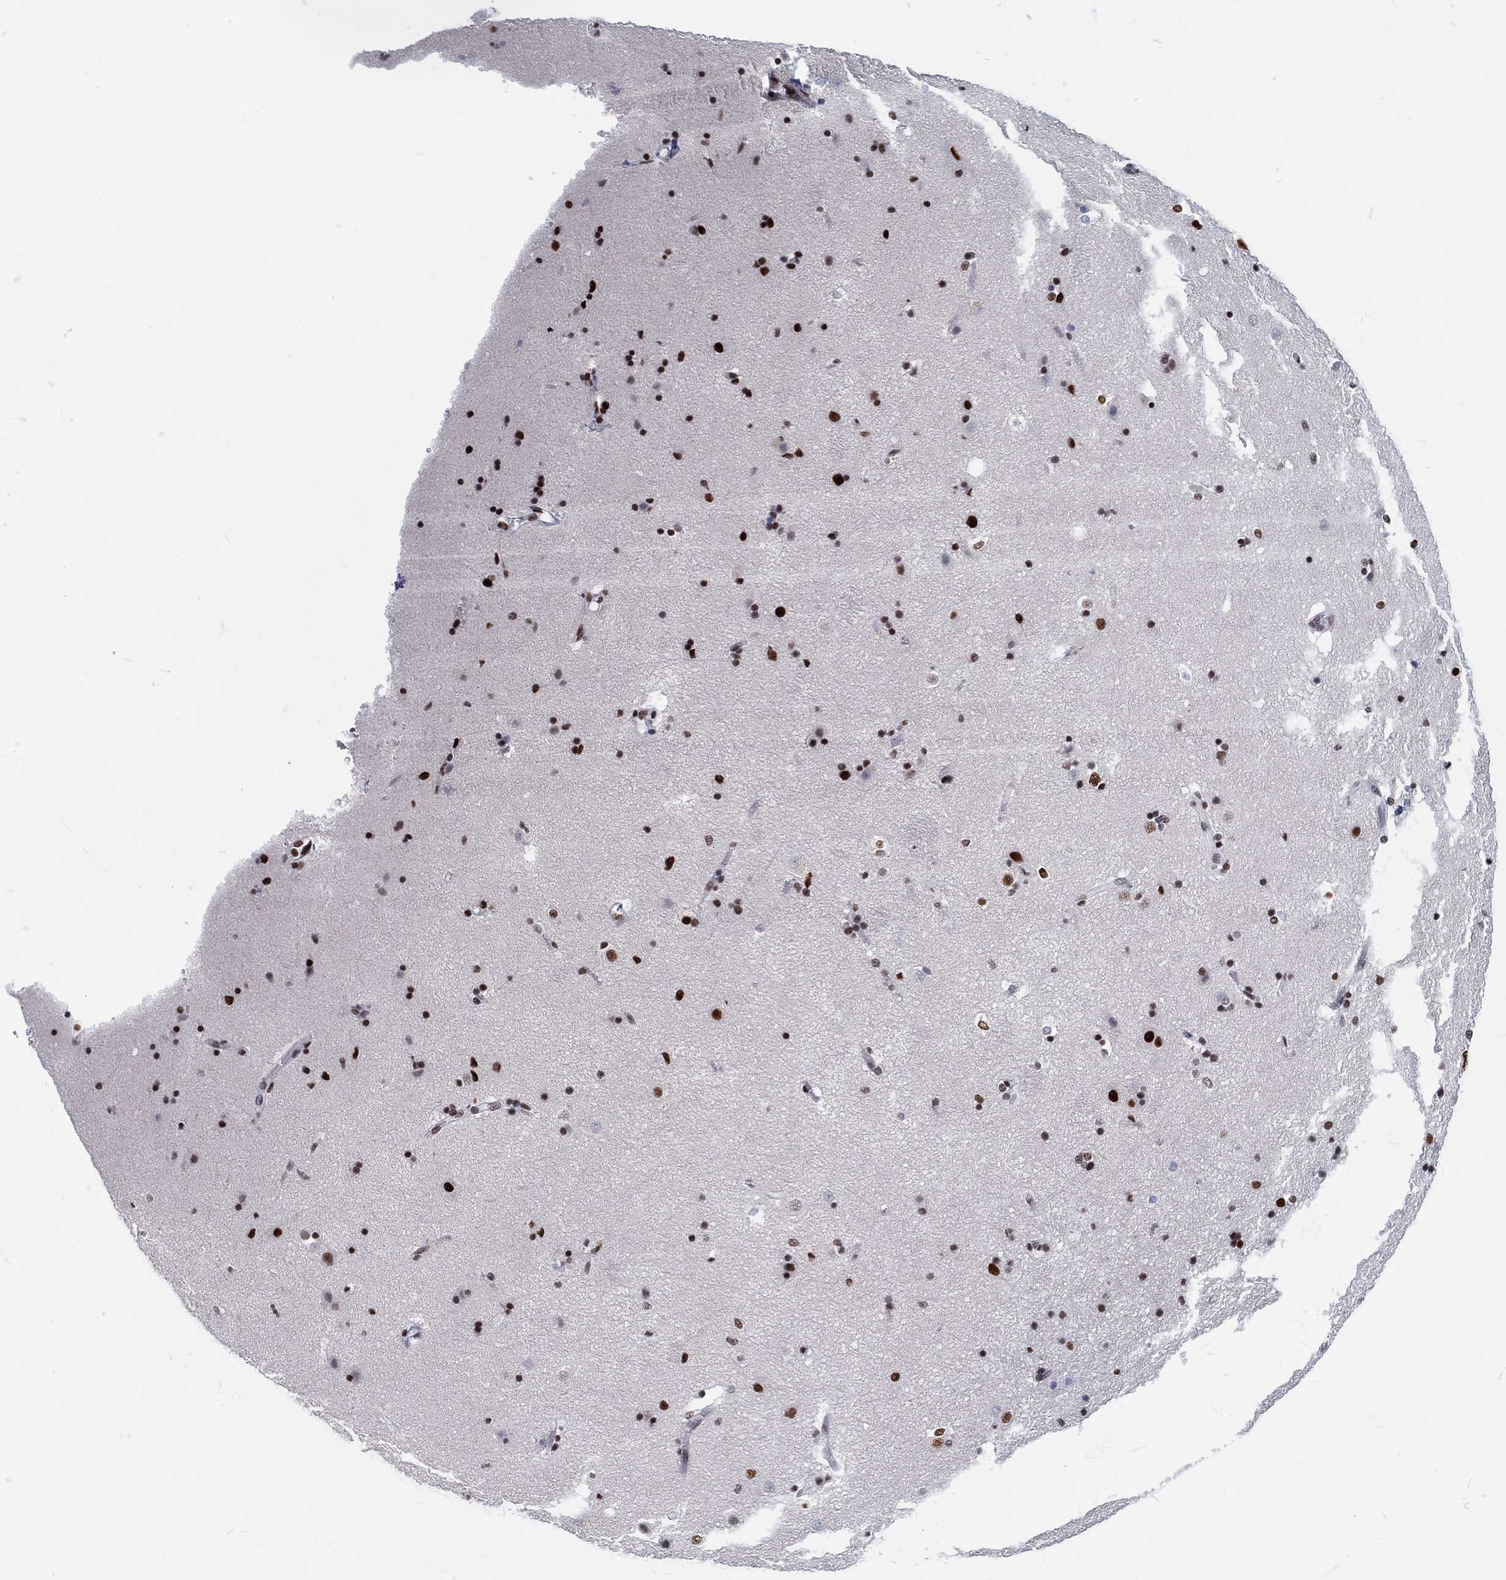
{"staining": {"intensity": "strong", "quantity": "25%-75%", "location": "nuclear"}, "tissue": "caudate", "cell_type": "Glial cells", "image_type": "normal", "snomed": [{"axis": "morphology", "description": "Normal tissue, NOS"}, {"axis": "topography", "description": "Lateral ventricle wall"}], "caption": "Strong nuclear protein positivity is seen in about 25%-75% of glial cells in caudate. The staining was performed using DAB, with brown indicating positive protein expression. Nuclei are stained blue with hematoxylin.", "gene": "MAPK8IP1", "patient": {"sex": "male", "age": 51}}